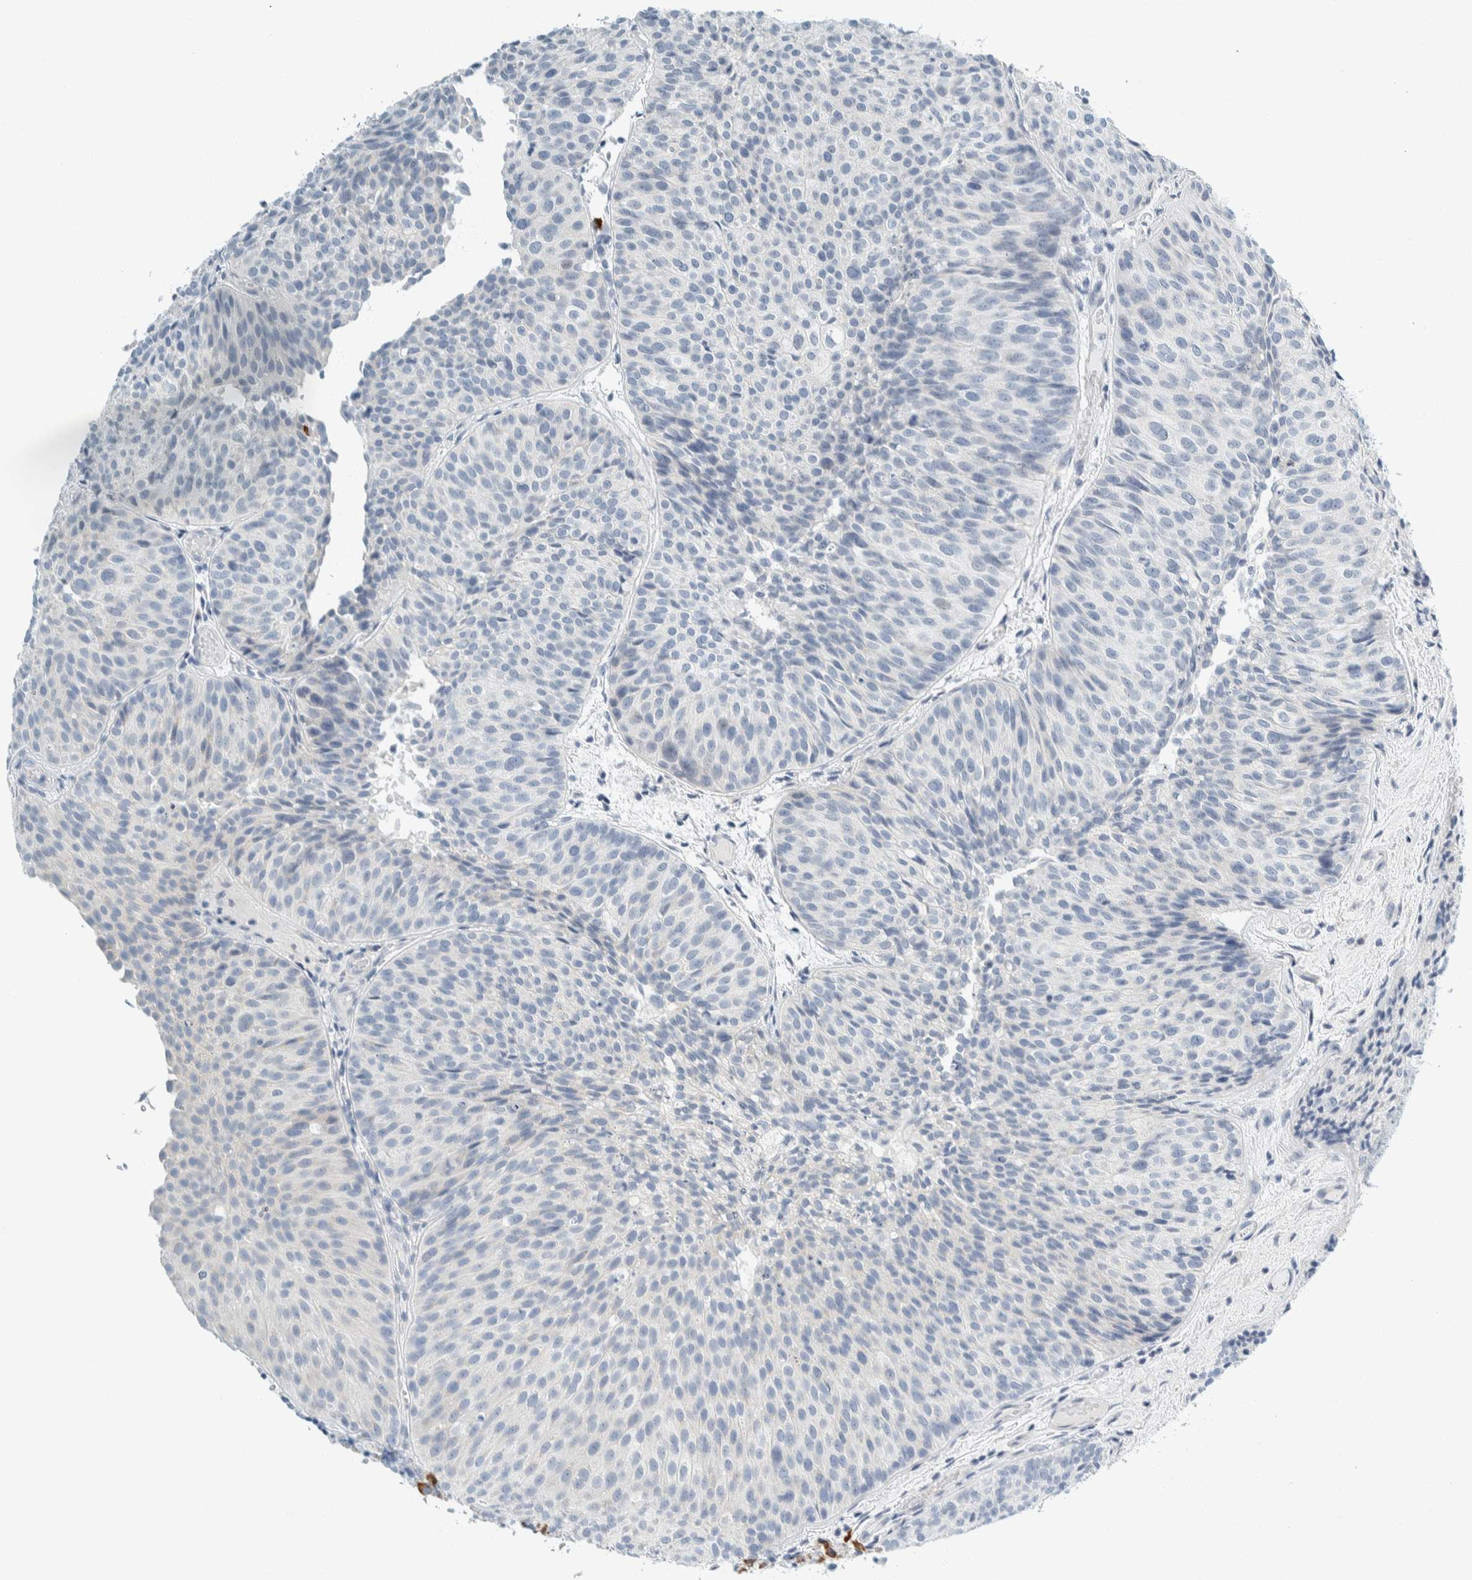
{"staining": {"intensity": "negative", "quantity": "none", "location": "none"}, "tissue": "urothelial cancer", "cell_type": "Tumor cells", "image_type": "cancer", "snomed": [{"axis": "morphology", "description": "Urothelial carcinoma, Low grade"}, {"axis": "topography", "description": "Urinary bladder"}], "caption": "Immunohistochemistry image of neoplastic tissue: urothelial cancer stained with DAB demonstrates no significant protein expression in tumor cells.", "gene": "ARHGAP27", "patient": {"sex": "male", "age": 86}}